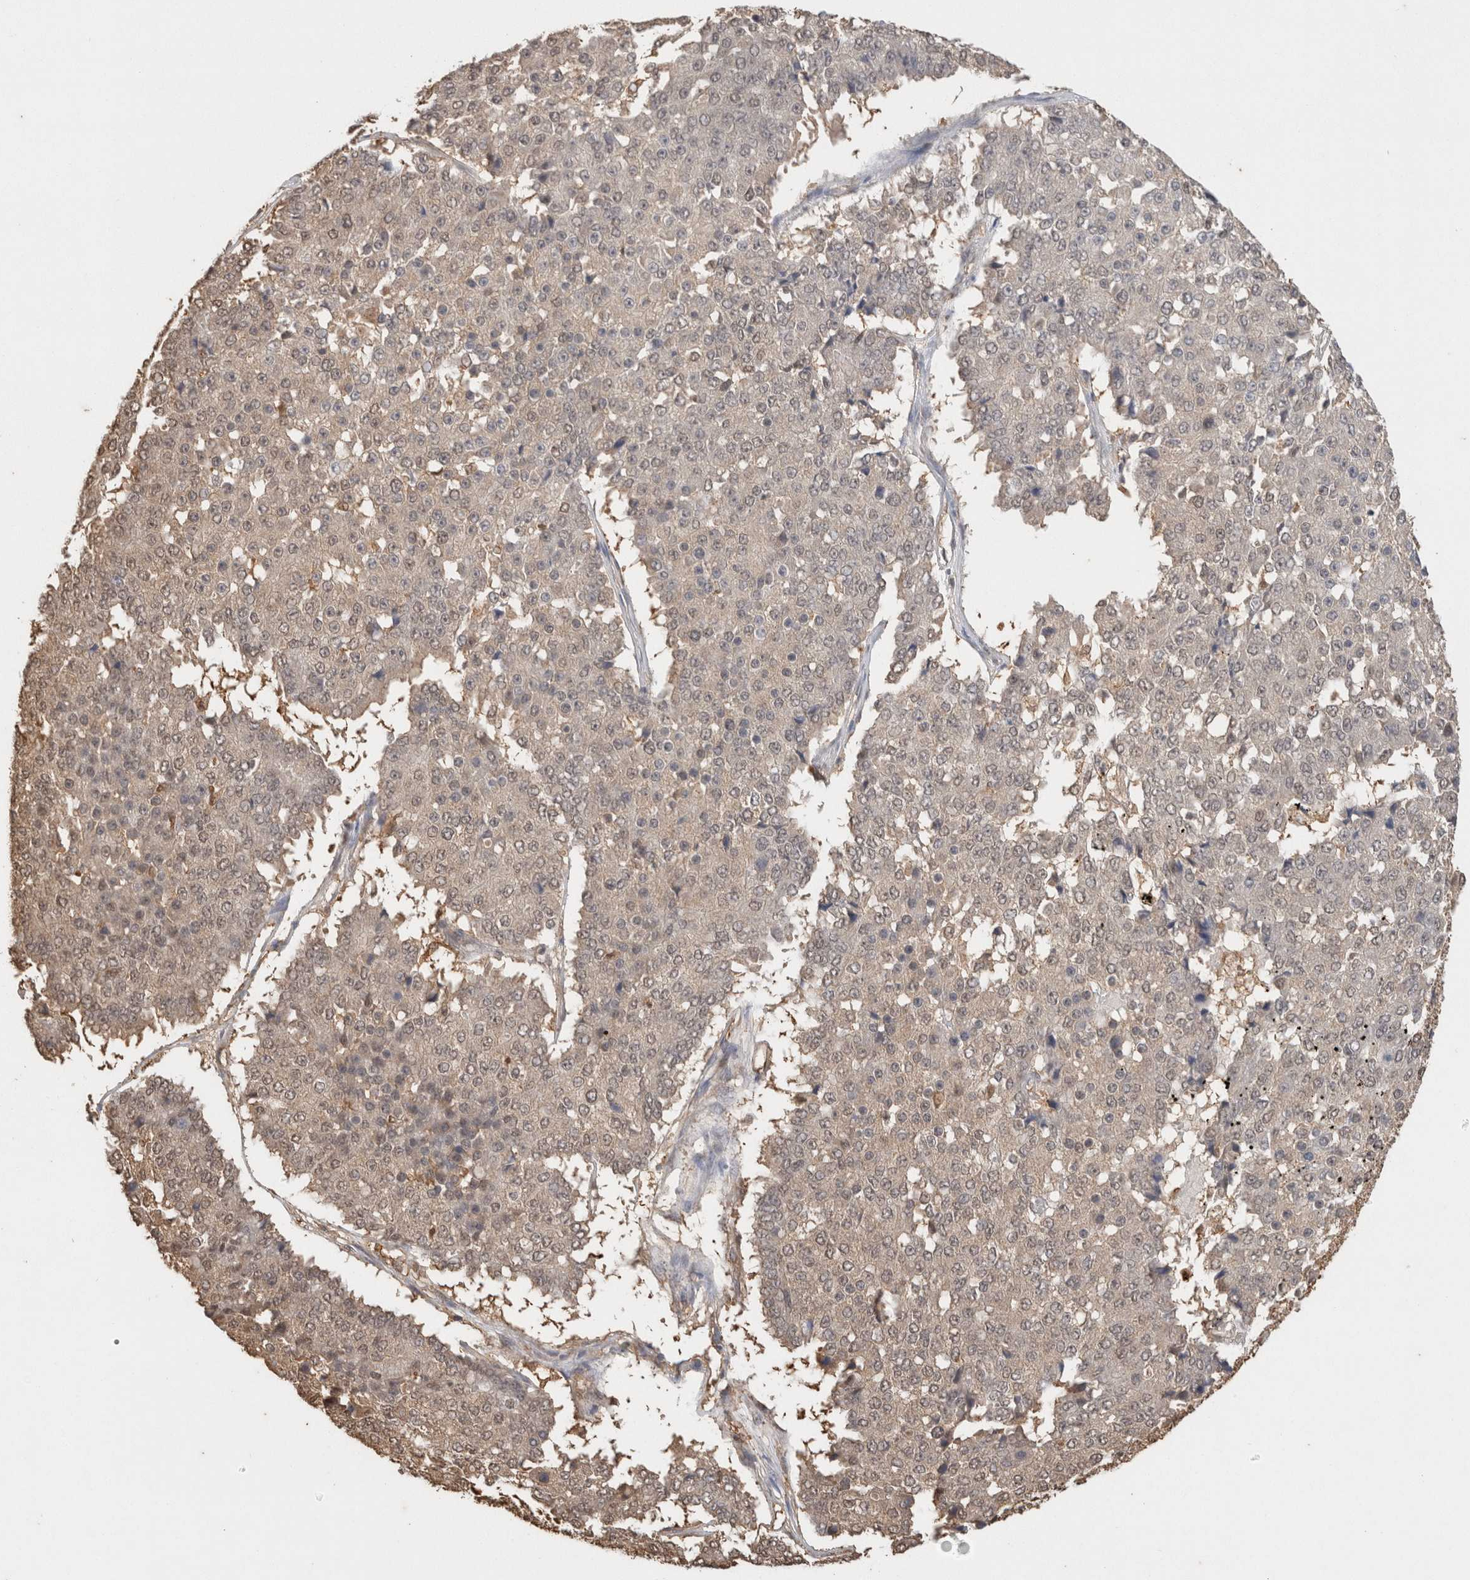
{"staining": {"intensity": "weak", "quantity": "<25%", "location": "nuclear"}, "tissue": "pancreatic cancer", "cell_type": "Tumor cells", "image_type": "cancer", "snomed": [{"axis": "morphology", "description": "Adenocarcinoma, NOS"}, {"axis": "topography", "description": "Pancreas"}], "caption": "High power microscopy histopathology image of an immunohistochemistry (IHC) image of pancreatic adenocarcinoma, revealing no significant staining in tumor cells. (DAB (3,3'-diaminobenzidine) immunohistochemistry (IHC) visualized using brightfield microscopy, high magnification).", "gene": "YWHAH", "patient": {"sex": "male", "age": 50}}